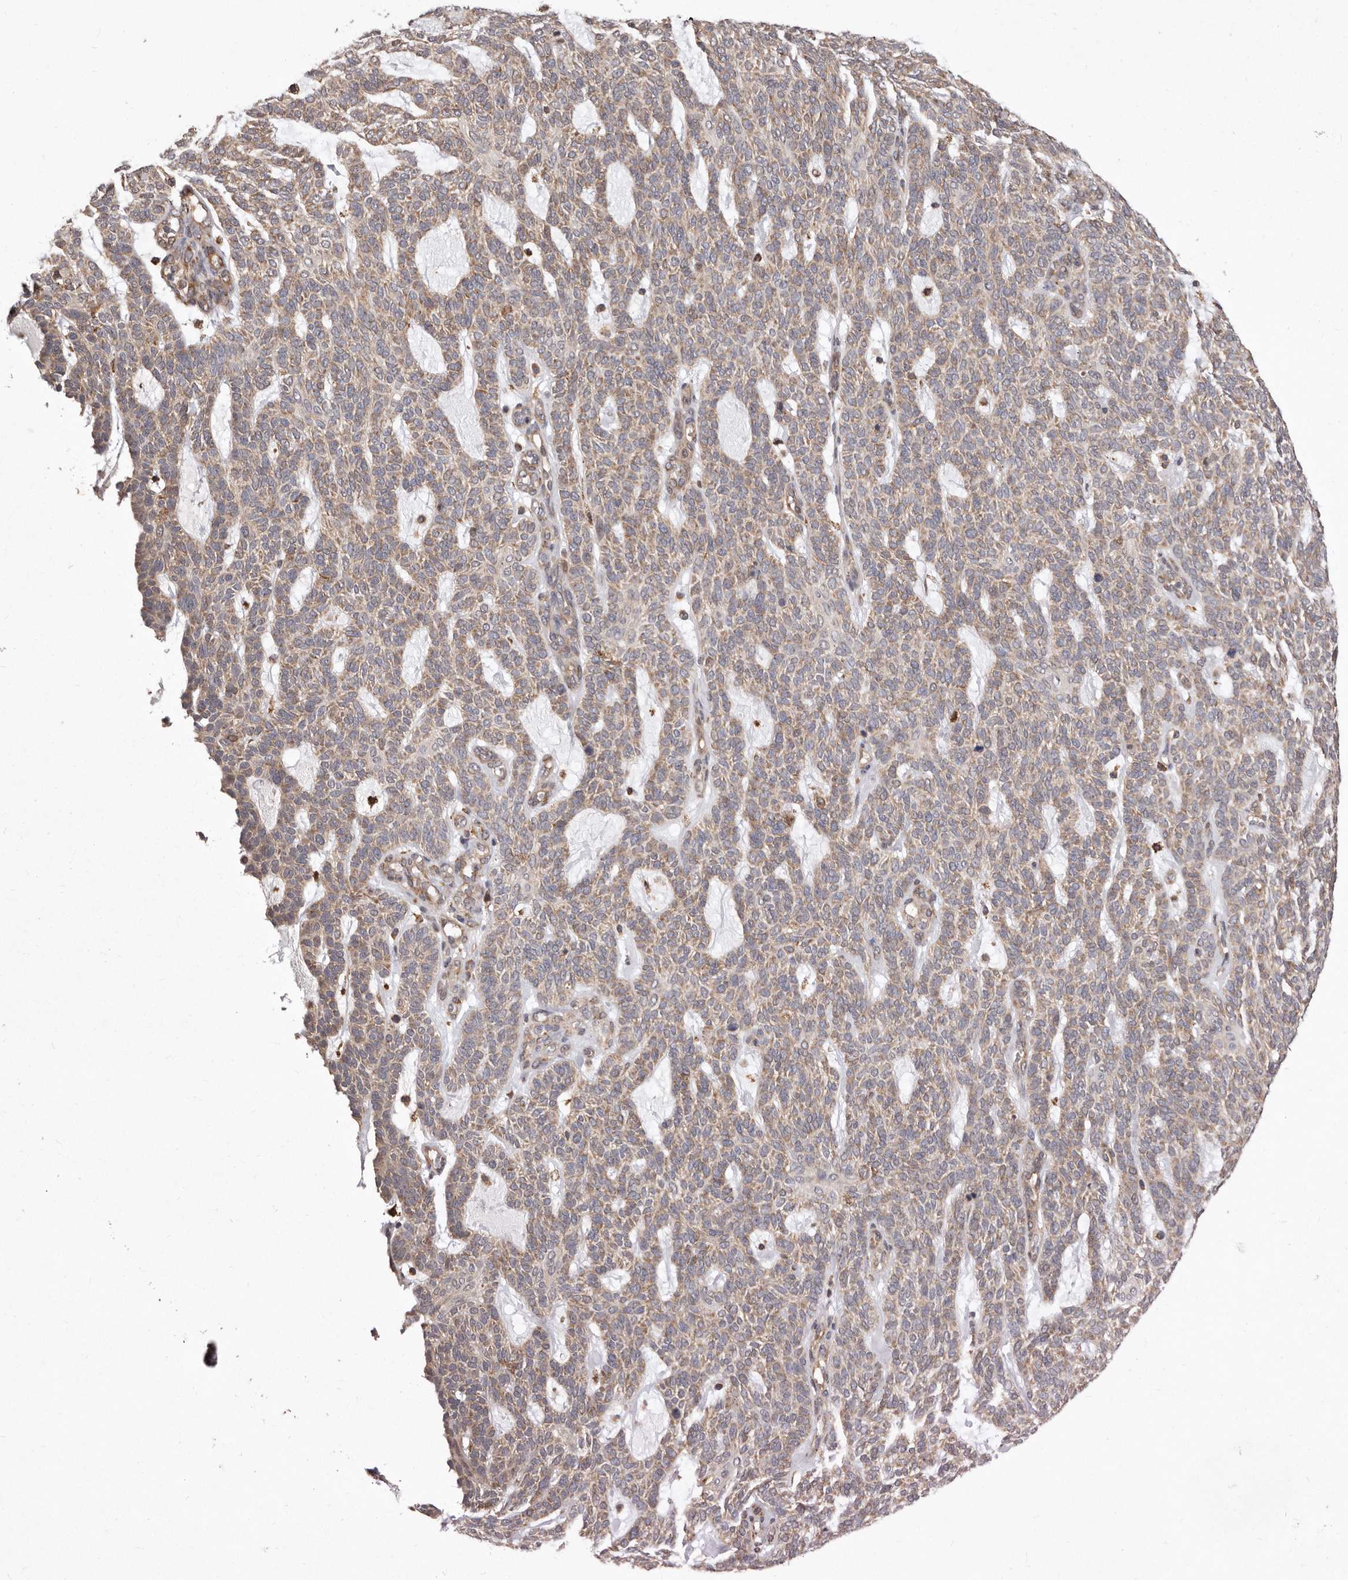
{"staining": {"intensity": "weak", "quantity": "25%-75%", "location": "cytoplasmic/membranous"}, "tissue": "skin cancer", "cell_type": "Tumor cells", "image_type": "cancer", "snomed": [{"axis": "morphology", "description": "Squamous cell carcinoma, NOS"}, {"axis": "topography", "description": "Skin"}], "caption": "DAB (3,3'-diaminobenzidine) immunohistochemical staining of human squamous cell carcinoma (skin) demonstrates weak cytoplasmic/membranous protein staining in approximately 25%-75% of tumor cells.", "gene": "RRM2B", "patient": {"sex": "female", "age": 90}}